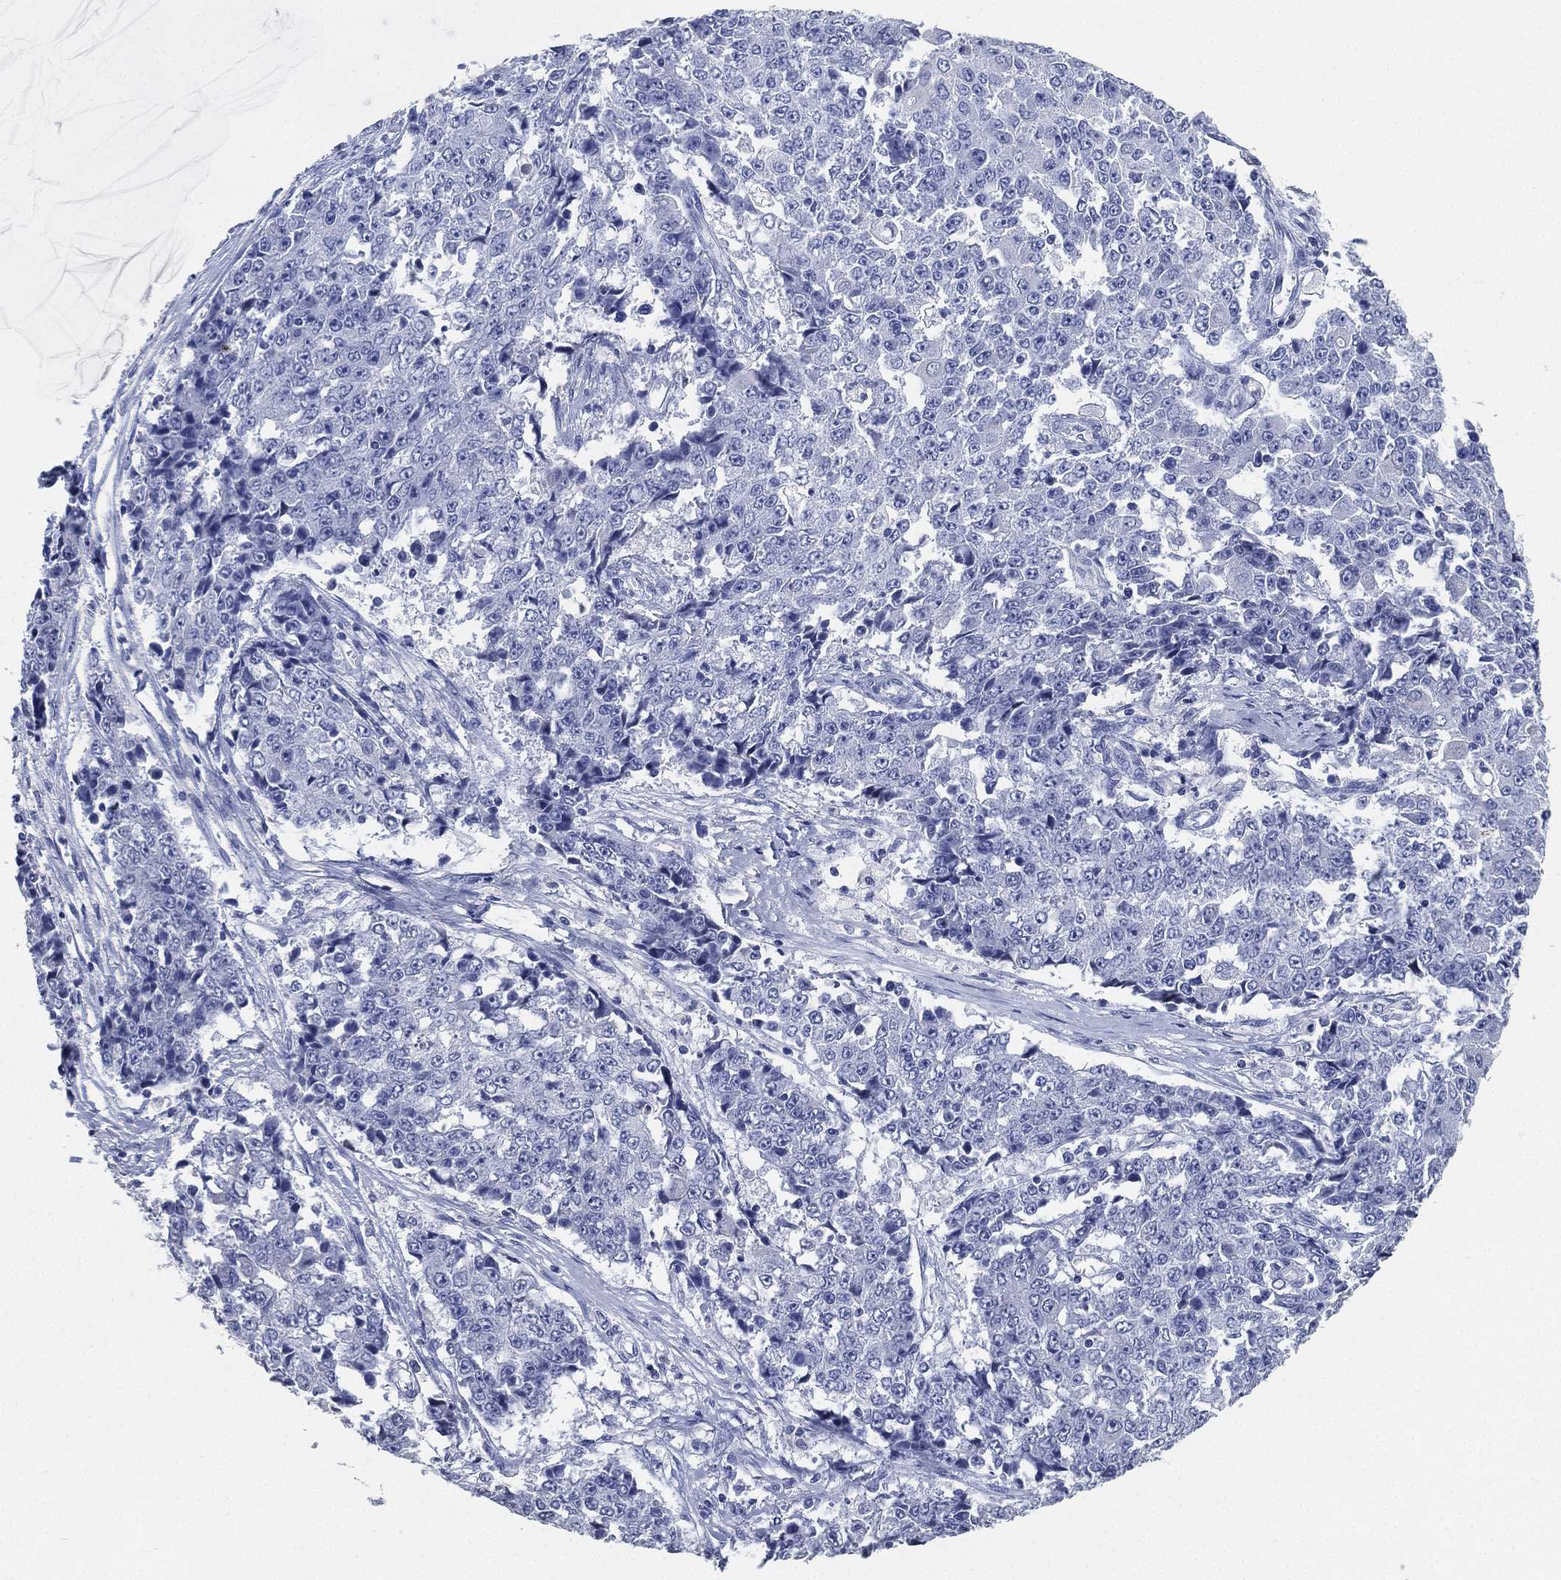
{"staining": {"intensity": "negative", "quantity": "none", "location": "none"}, "tissue": "ovarian cancer", "cell_type": "Tumor cells", "image_type": "cancer", "snomed": [{"axis": "morphology", "description": "Carcinoma, endometroid"}, {"axis": "topography", "description": "Ovary"}], "caption": "Protein analysis of ovarian cancer (endometroid carcinoma) reveals no significant expression in tumor cells. (DAB immunohistochemistry (IHC) visualized using brightfield microscopy, high magnification).", "gene": "IYD", "patient": {"sex": "female", "age": 42}}